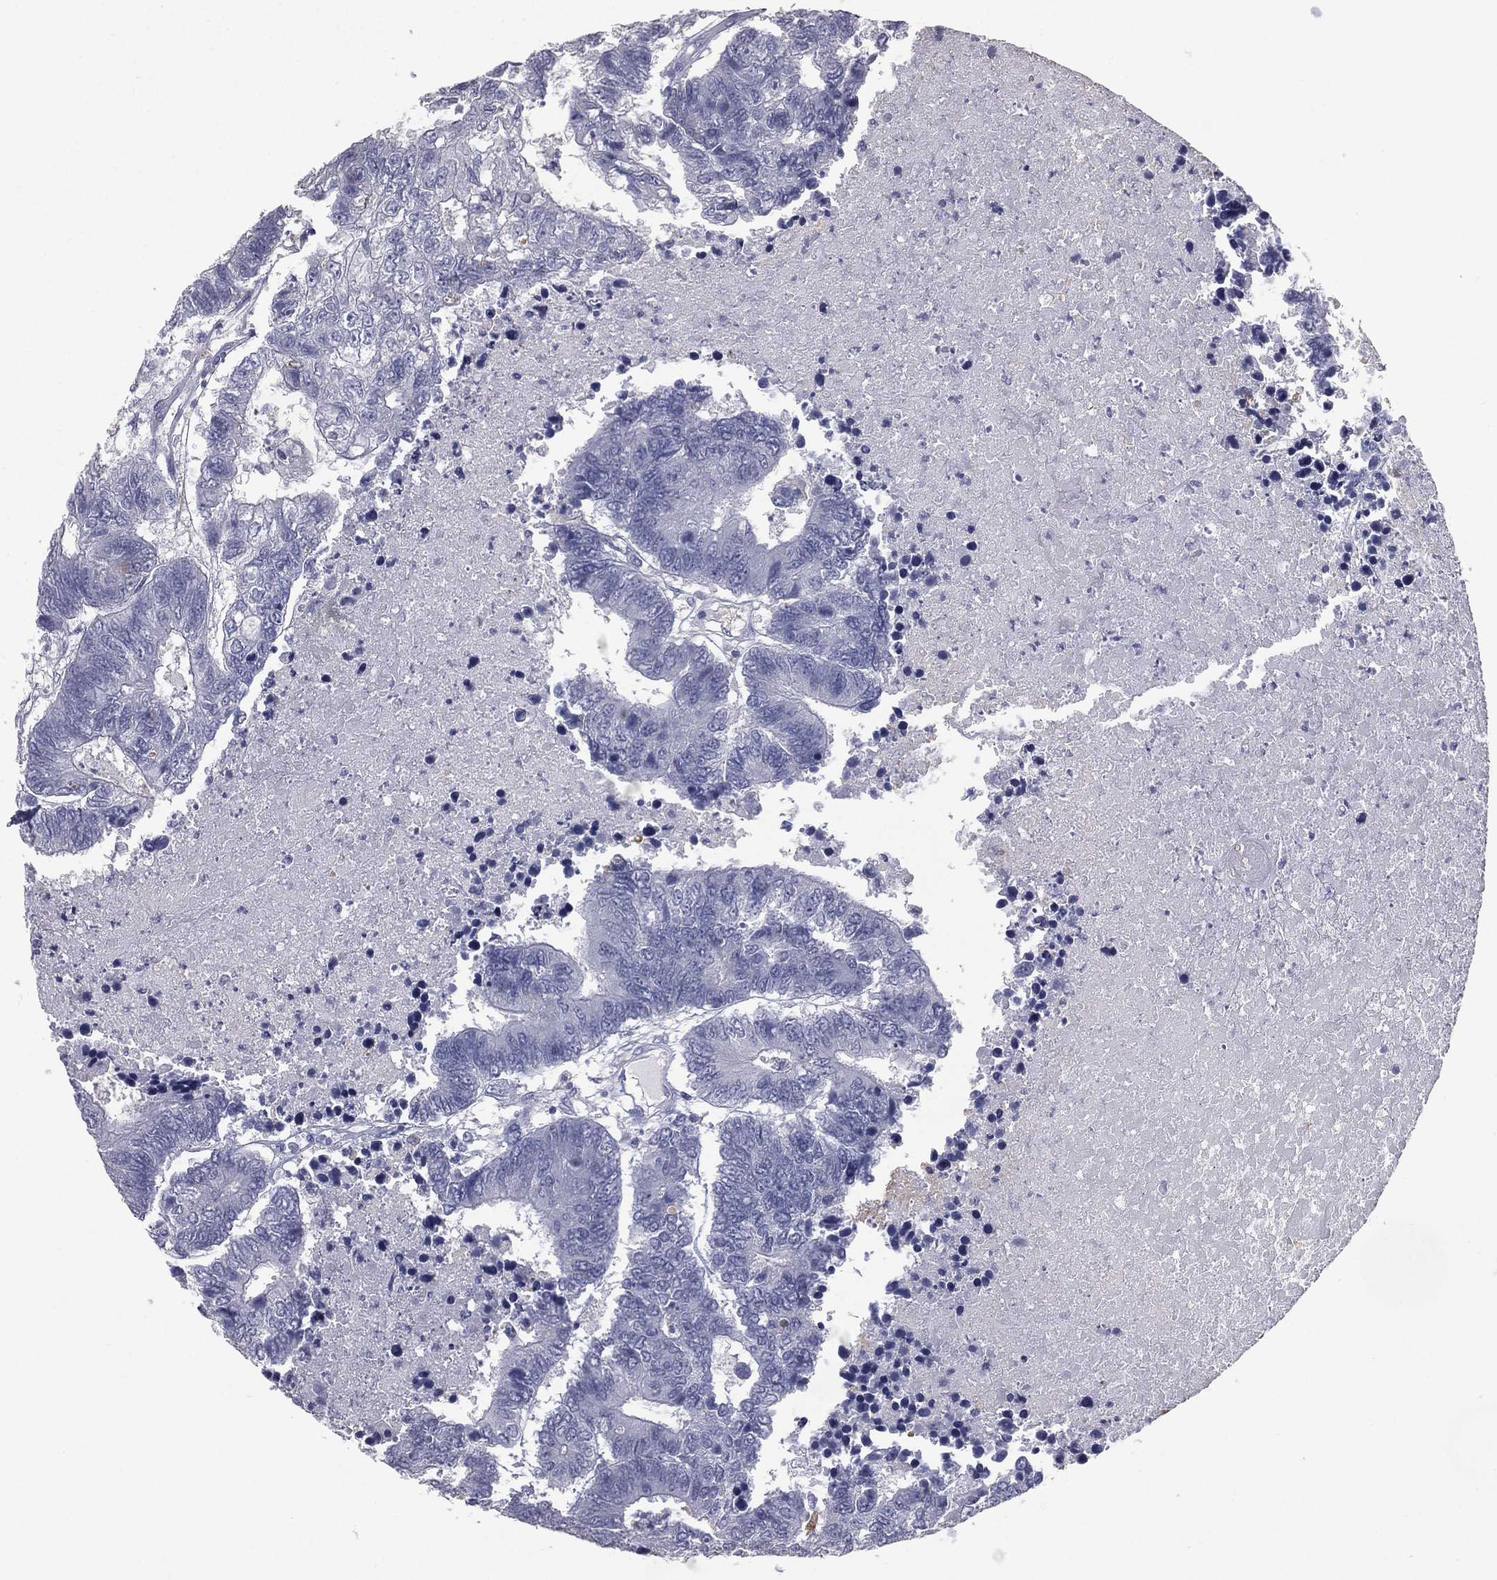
{"staining": {"intensity": "negative", "quantity": "none", "location": "none"}, "tissue": "colorectal cancer", "cell_type": "Tumor cells", "image_type": "cancer", "snomed": [{"axis": "morphology", "description": "Adenocarcinoma, NOS"}, {"axis": "topography", "description": "Colon"}], "caption": "A photomicrograph of adenocarcinoma (colorectal) stained for a protein reveals no brown staining in tumor cells.", "gene": "ESX1", "patient": {"sex": "female", "age": 48}}